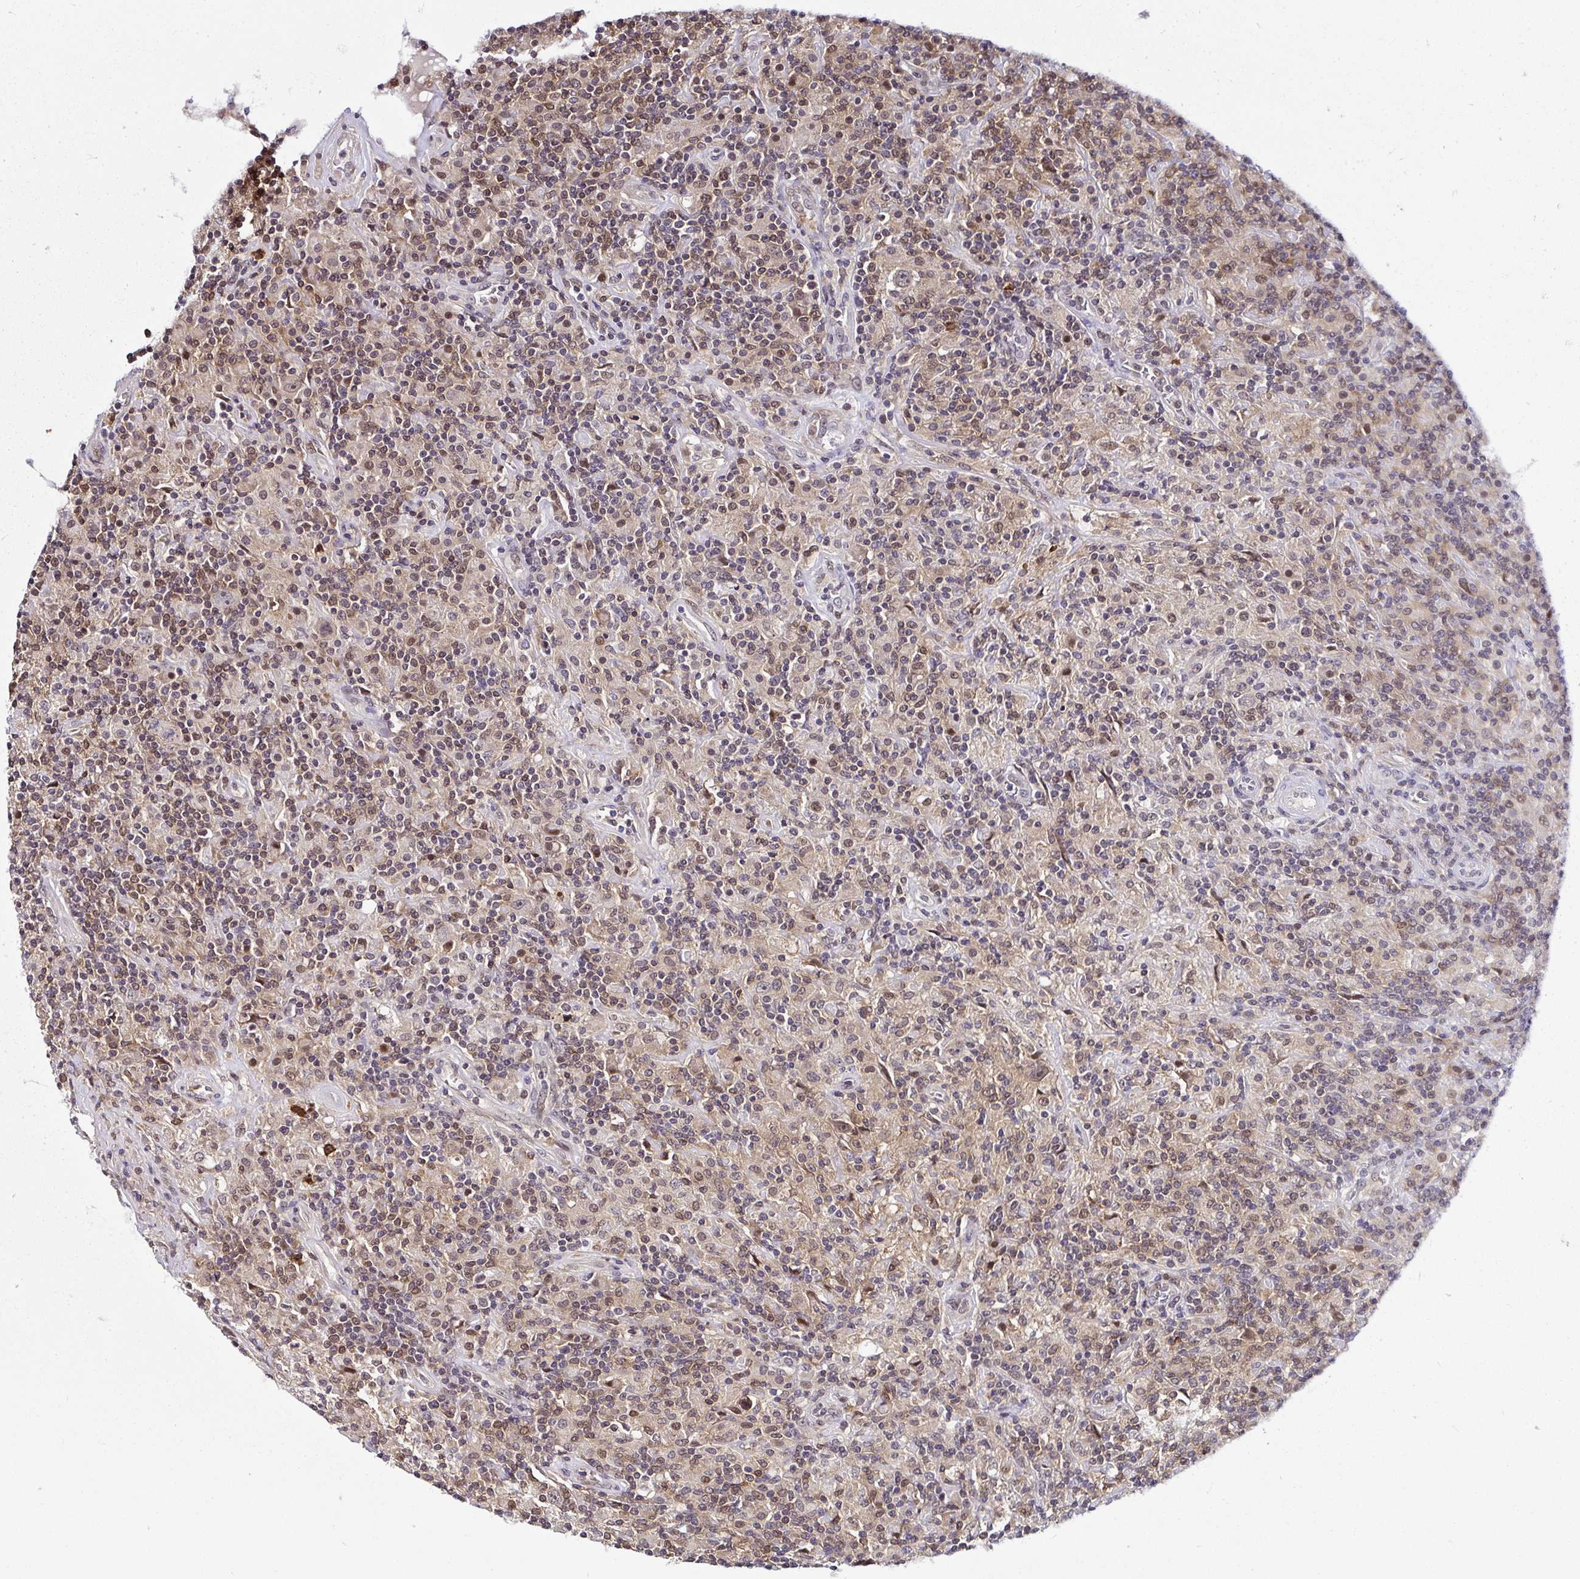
{"staining": {"intensity": "weak", "quantity": "<25%", "location": "cytoplasmic/membranous"}, "tissue": "lymphoma", "cell_type": "Tumor cells", "image_type": "cancer", "snomed": [{"axis": "morphology", "description": "Hodgkin's disease, NOS"}, {"axis": "topography", "description": "Lymph node"}], "caption": "Human Hodgkin's disease stained for a protein using immunohistochemistry (IHC) reveals no staining in tumor cells.", "gene": "PIN4", "patient": {"sex": "male", "age": 70}}